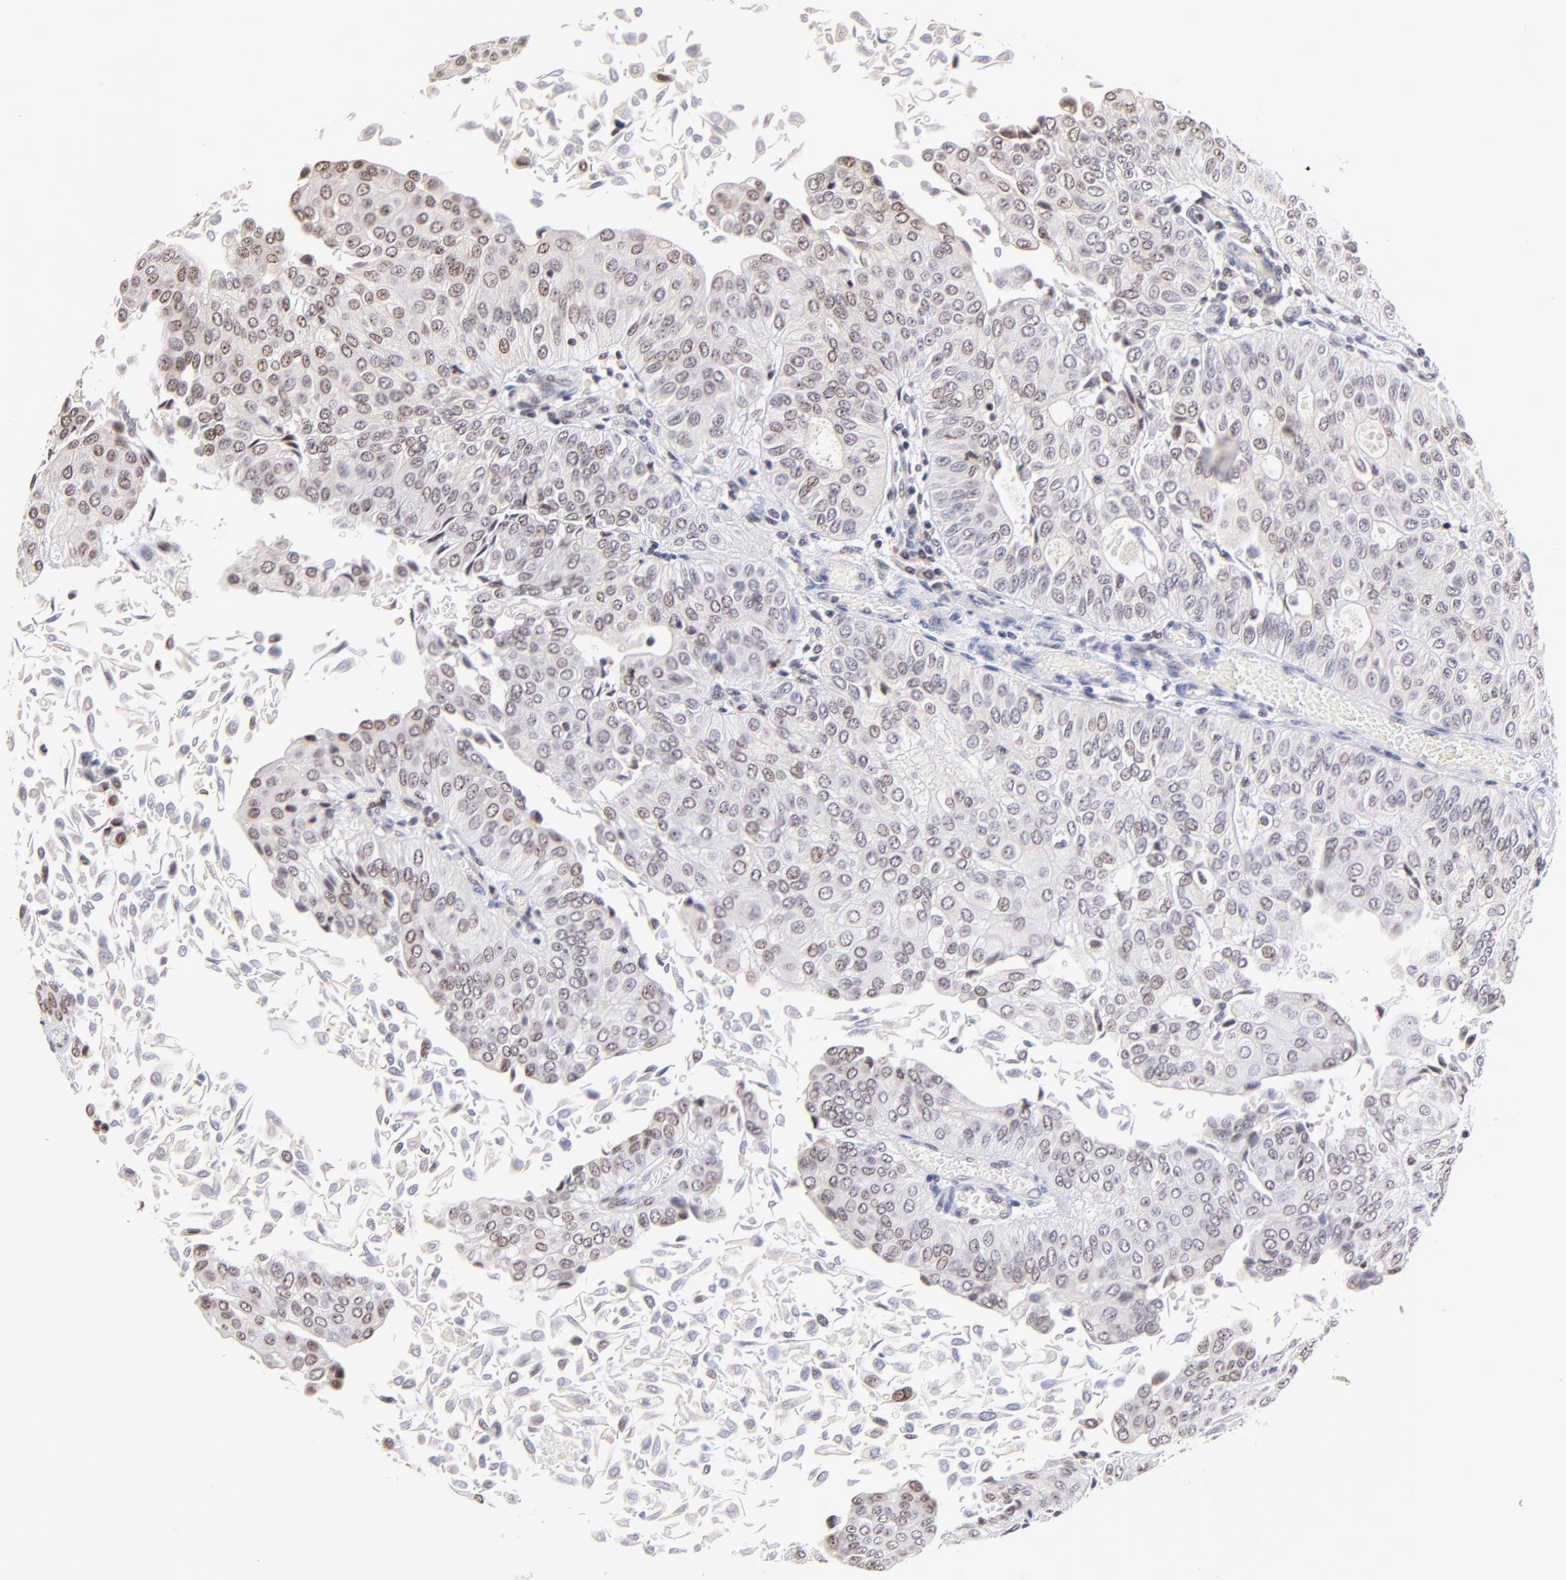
{"staining": {"intensity": "weak", "quantity": "25%-75%", "location": "nuclear"}, "tissue": "urothelial cancer", "cell_type": "Tumor cells", "image_type": "cancer", "snomed": [{"axis": "morphology", "description": "Urothelial carcinoma, Low grade"}, {"axis": "topography", "description": "Urinary bladder"}], "caption": "A brown stain labels weak nuclear positivity of a protein in urothelial carcinoma (low-grade) tumor cells. (Stains: DAB in brown, nuclei in blue, Microscopy: brightfield microscopy at high magnification).", "gene": "ZNF670", "patient": {"sex": "male", "age": 64}}